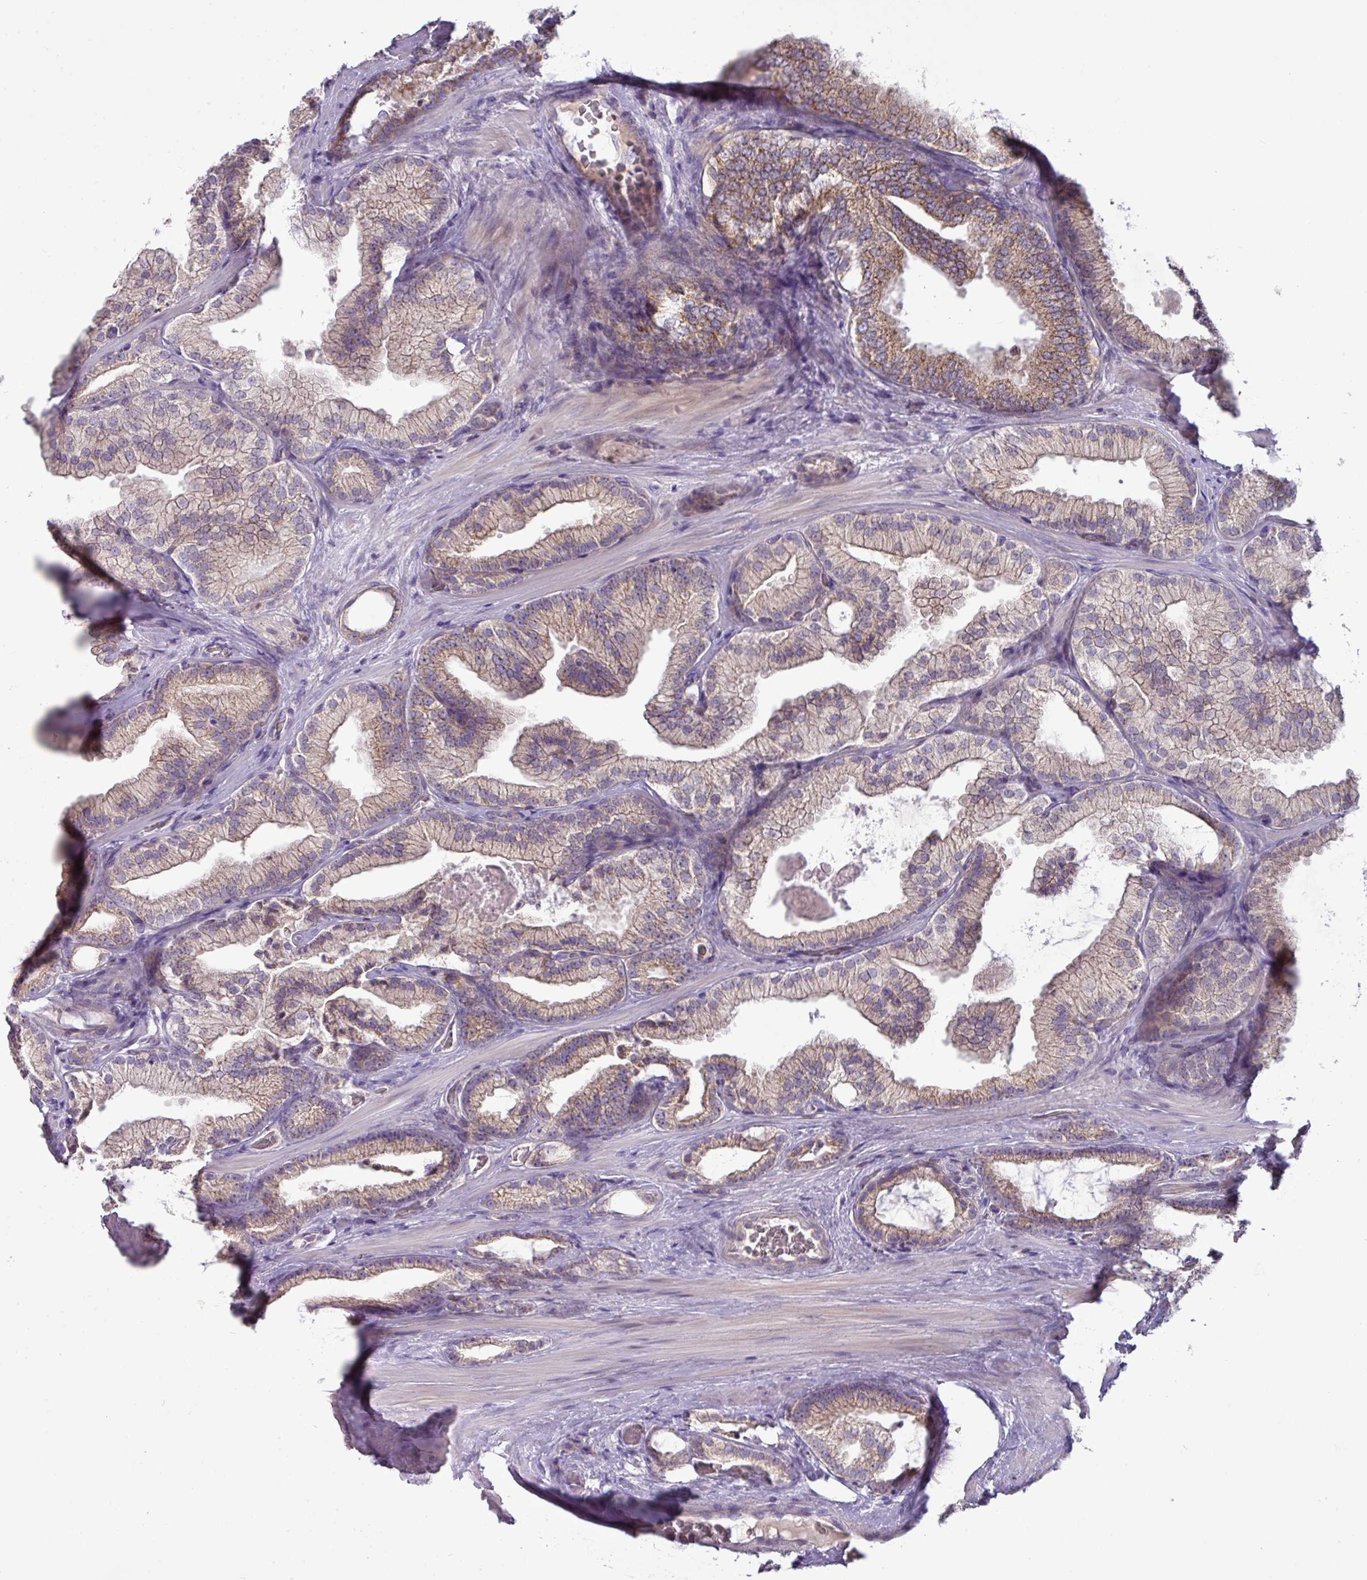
{"staining": {"intensity": "weak", "quantity": ">75%", "location": "cytoplasmic/membranous"}, "tissue": "prostate cancer", "cell_type": "Tumor cells", "image_type": "cancer", "snomed": [{"axis": "morphology", "description": "Adenocarcinoma, High grade"}, {"axis": "topography", "description": "Prostate"}], "caption": "IHC histopathology image of prostate cancer stained for a protein (brown), which reveals low levels of weak cytoplasmic/membranous expression in approximately >75% of tumor cells.", "gene": "TRAPPC1", "patient": {"sex": "male", "age": 68}}